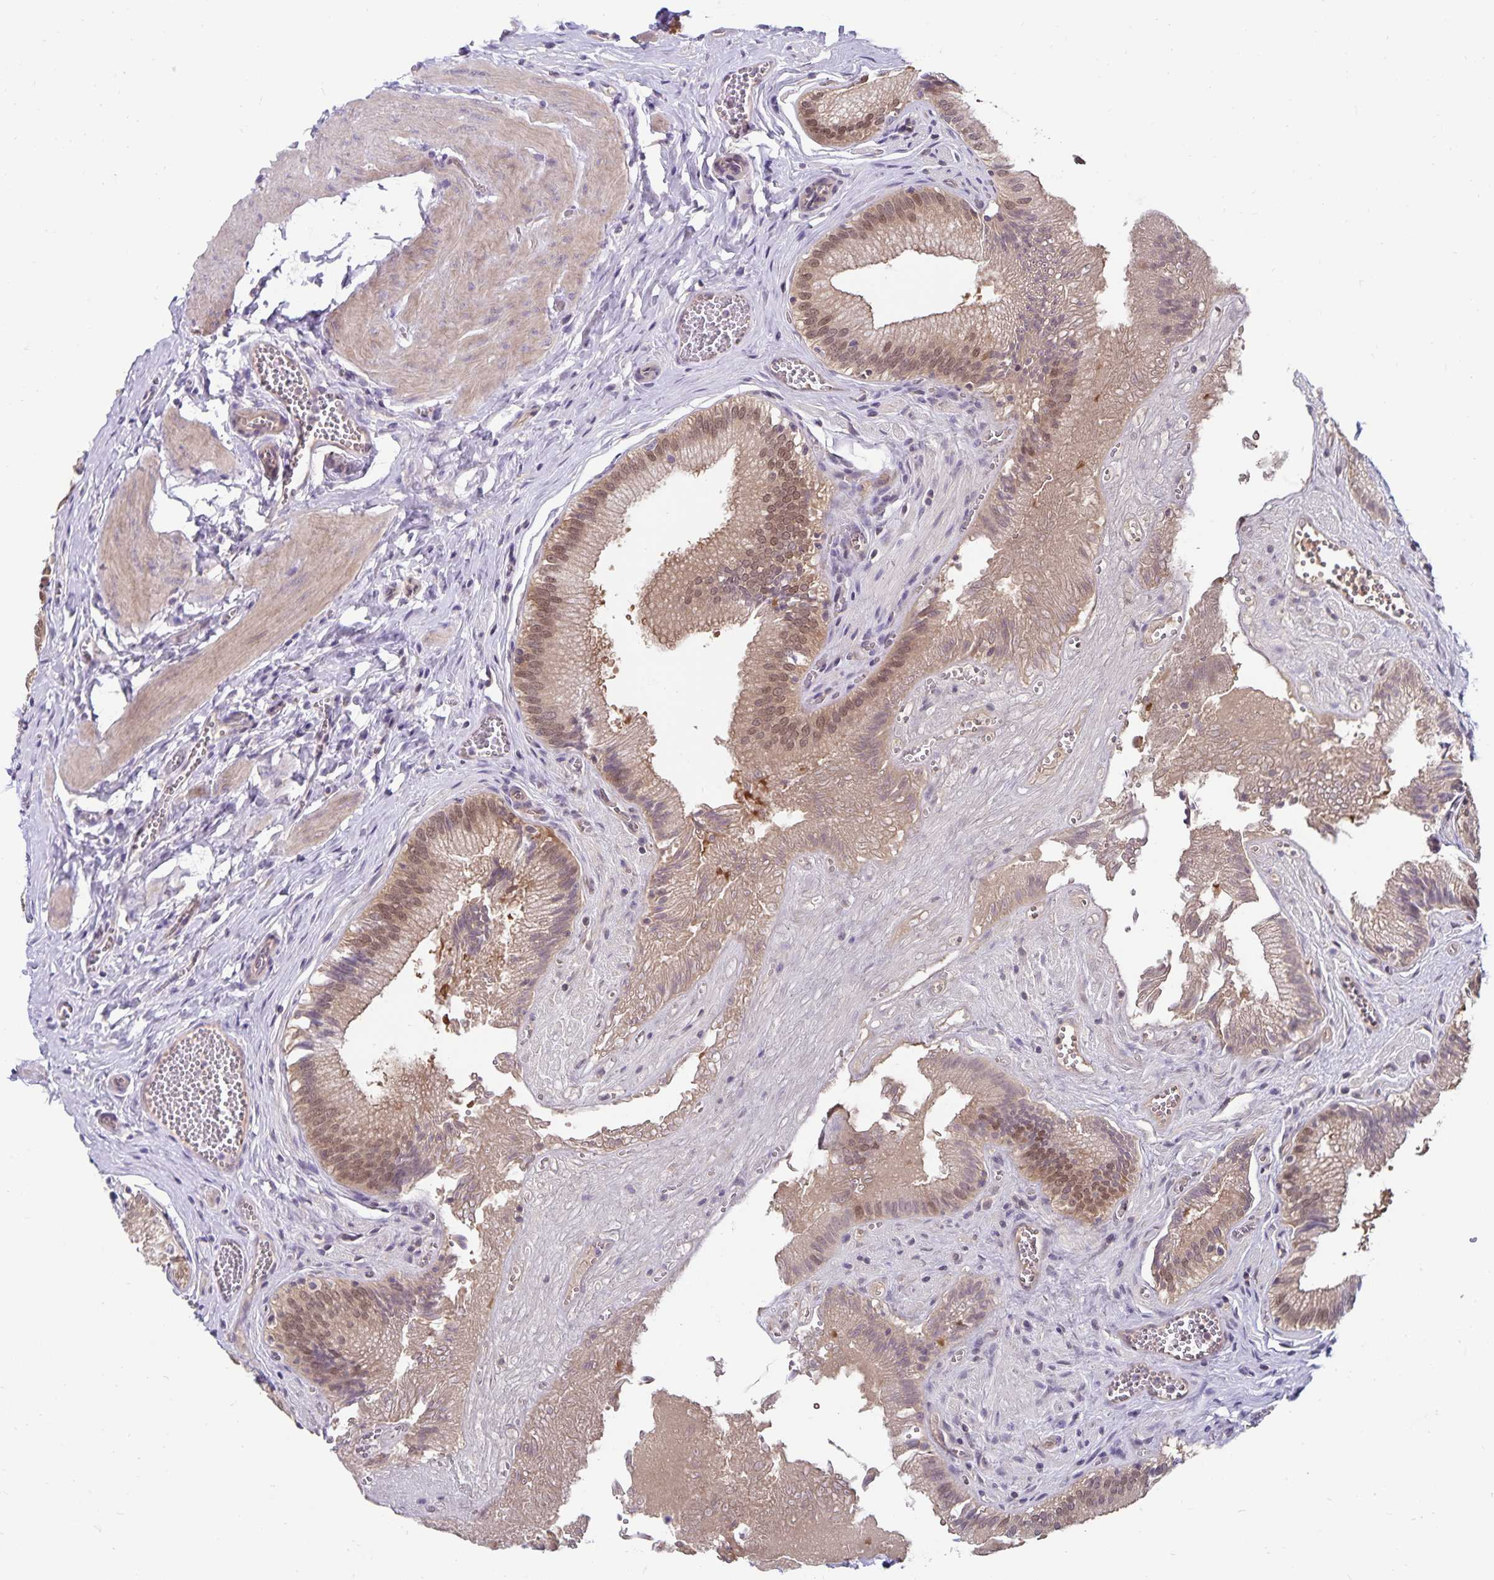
{"staining": {"intensity": "moderate", "quantity": ">75%", "location": "cytoplasmic/membranous,nuclear"}, "tissue": "gallbladder", "cell_type": "Glandular cells", "image_type": "normal", "snomed": [{"axis": "morphology", "description": "Normal tissue, NOS"}, {"axis": "topography", "description": "Gallbladder"}, {"axis": "topography", "description": "Peripheral nerve tissue"}], "caption": "Normal gallbladder was stained to show a protein in brown. There is medium levels of moderate cytoplasmic/membranous,nuclear expression in approximately >75% of glandular cells. Ihc stains the protein in brown and the nuclei are stained blue.", "gene": "CDKN2B", "patient": {"sex": "male", "age": 17}}